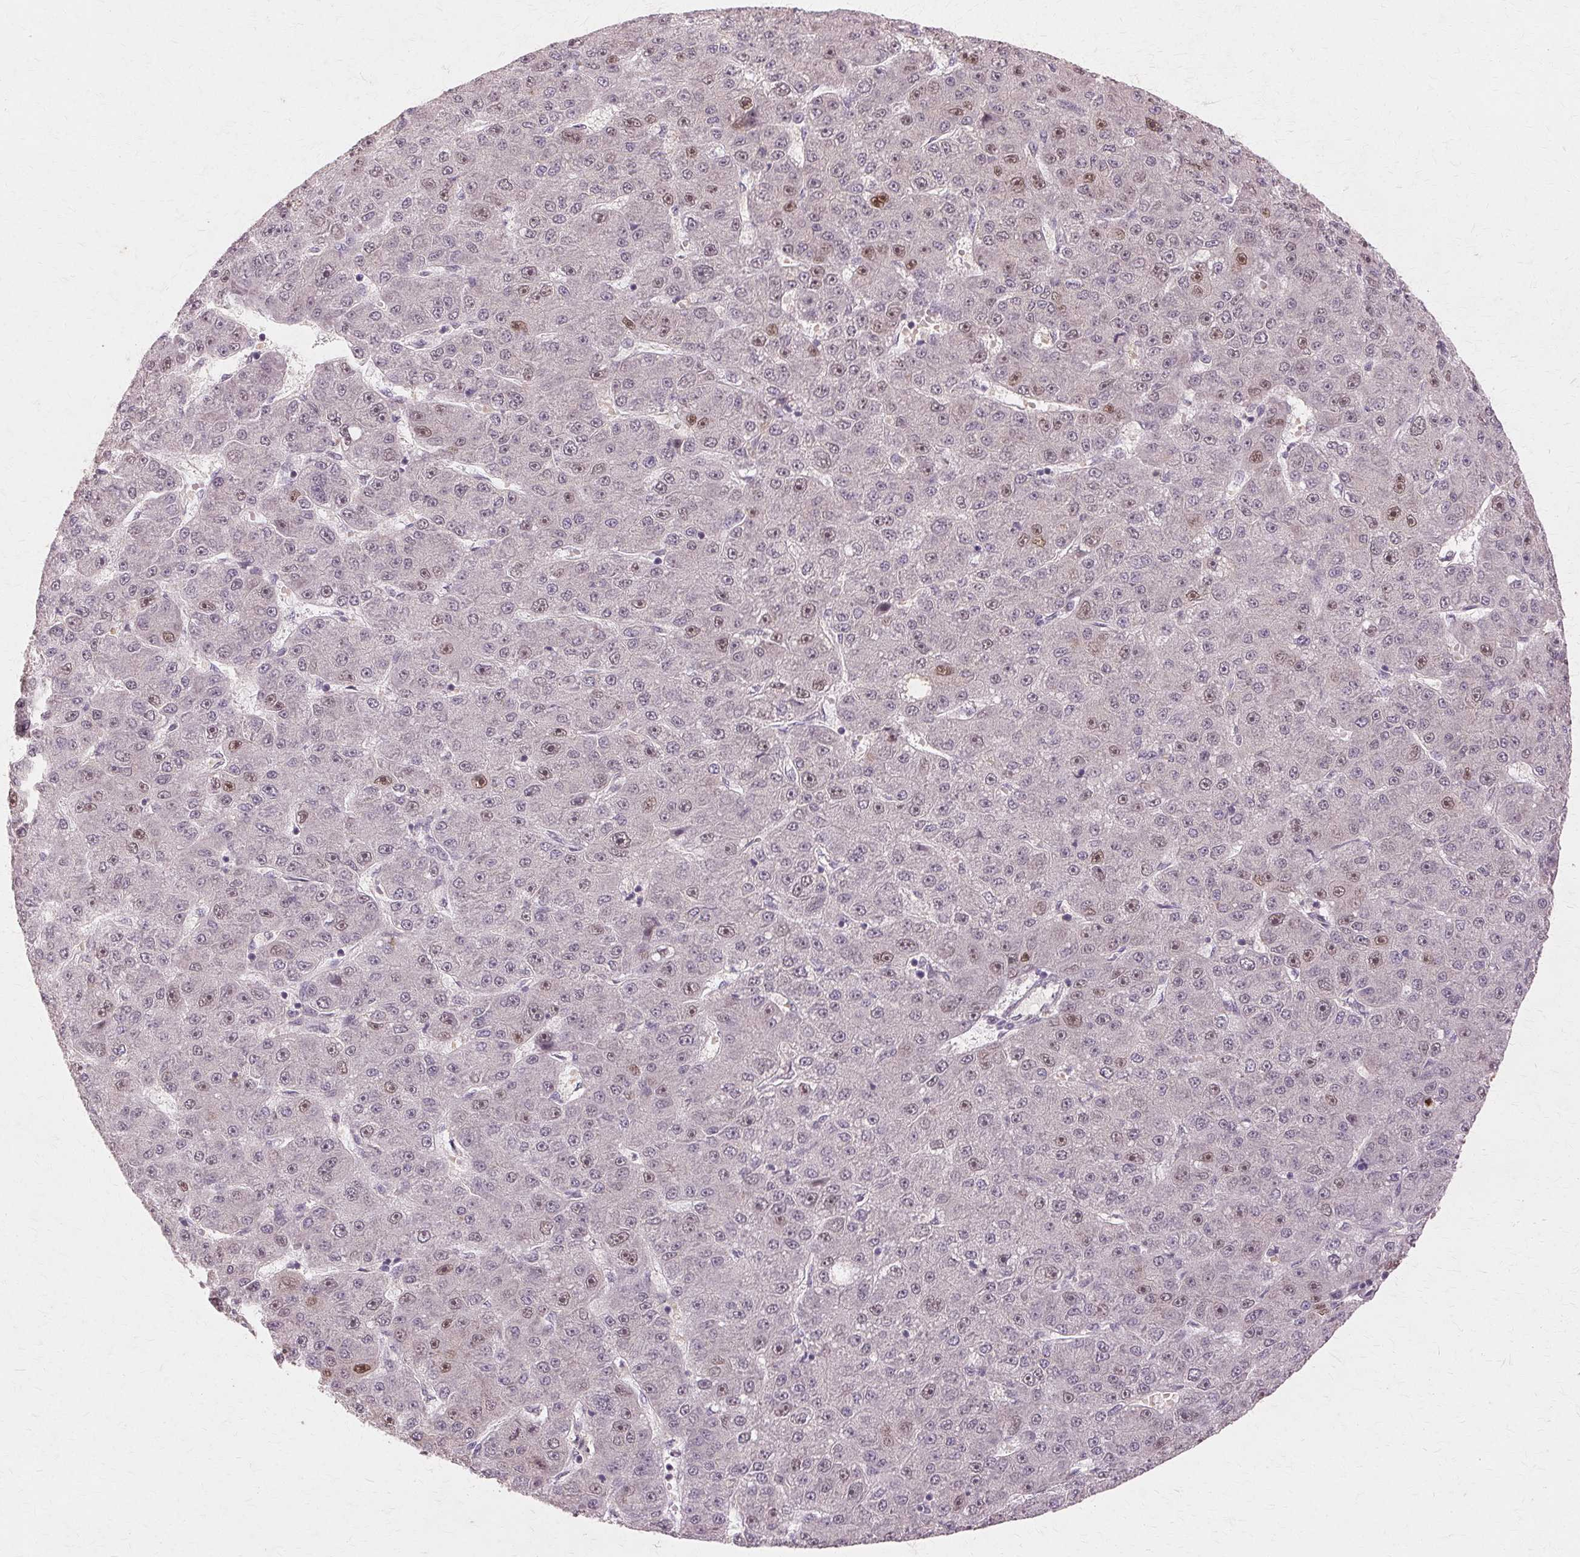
{"staining": {"intensity": "moderate", "quantity": "<25%", "location": "nuclear"}, "tissue": "liver cancer", "cell_type": "Tumor cells", "image_type": "cancer", "snomed": [{"axis": "morphology", "description": "Carcinoma, Hepatocellular, NOS"}, {"axis": "topography", "description": "Liver"}], "caption": "A low amount of moderate nuclear positivity is appreciated in approximately <25% of tumor cells in hepatocellular carcinoma (liver) tissue.", "gene": "PRMT5", "patient": {"sex": "male", "age": 67}}